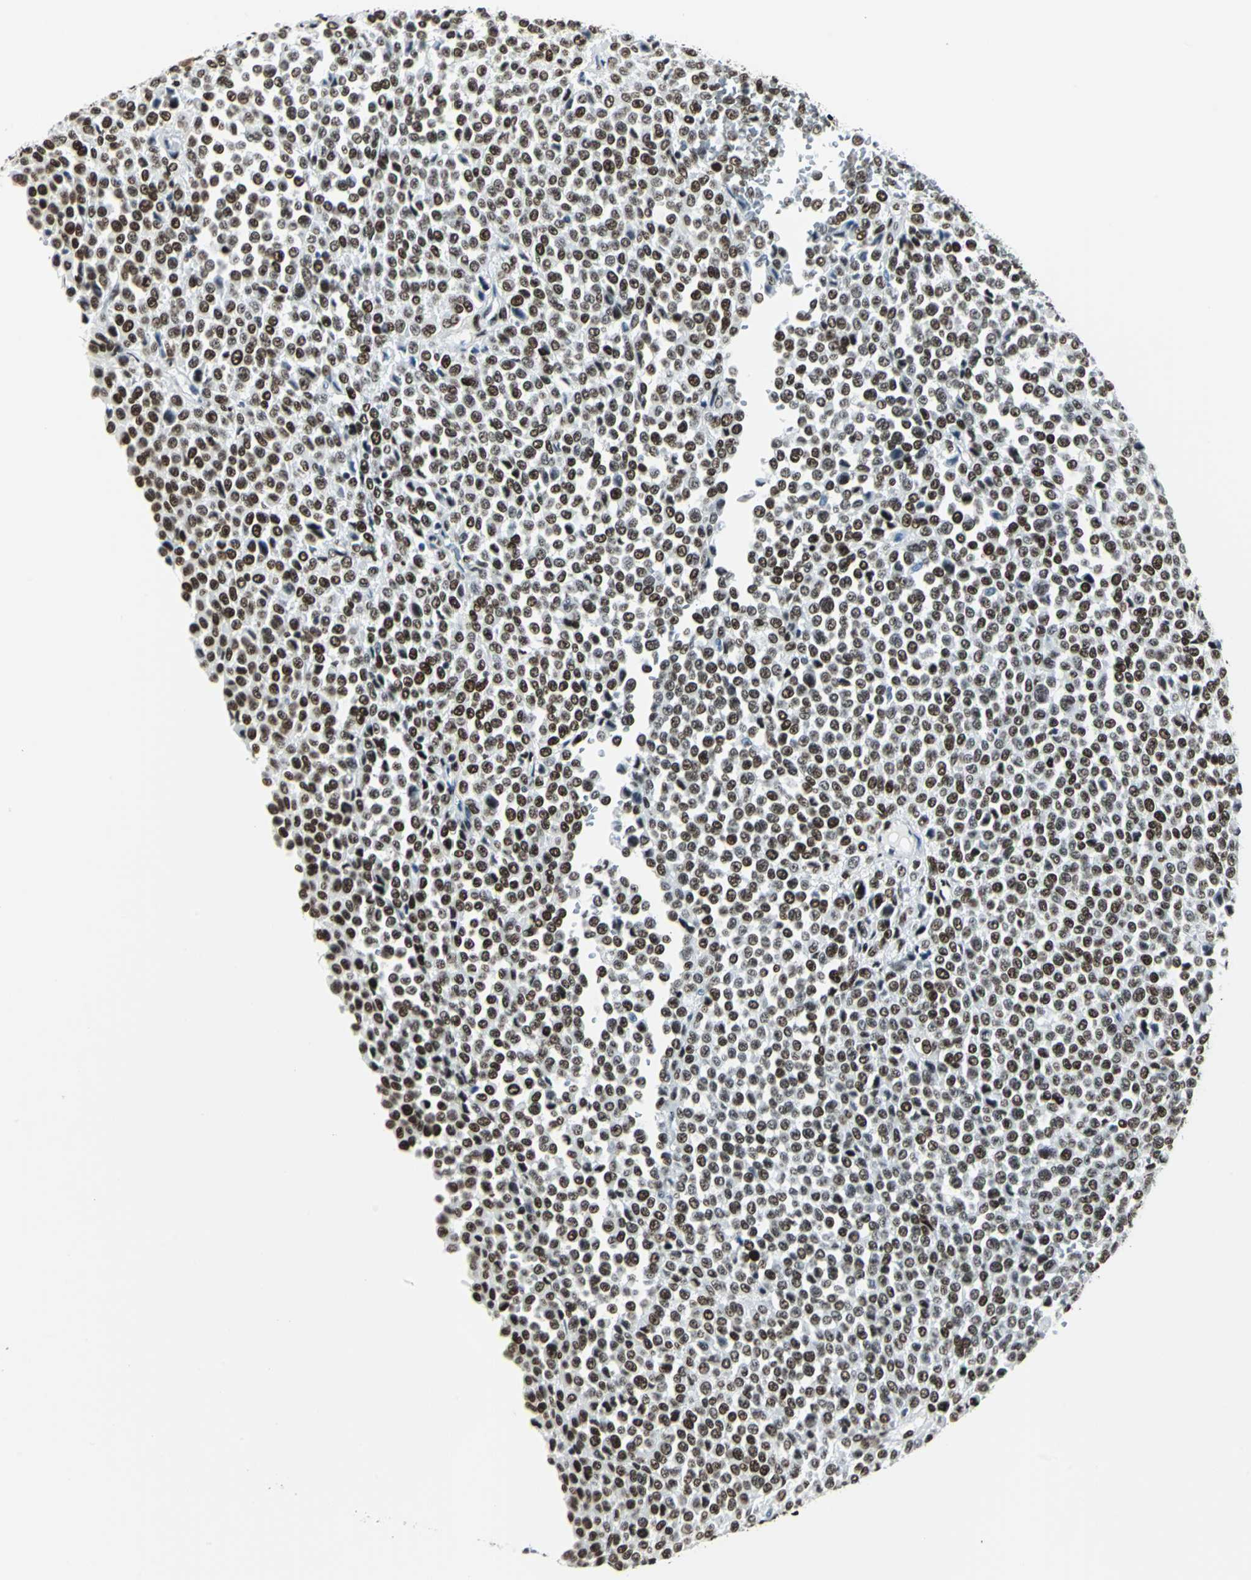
{"staining": {"intensity": "strong", "quantity": ">75%", "location": "nuclear"}, "tissue": "melanoma", "cell_type": "Tumor cells", "image_type": "cancer", "snomed": [{"axis": "morphology", "description": "Malignant melanoma, Metastatic site"}, {"axis": "topography", "description": "Pancreas"}], "caption": "Protein staining reveals strong nuclear staining in about >75% of tumor cells in melanoma. The protein is shown in brown color, while the nuclei are stained blue.", "gene": "HDAC2", "patient": {"sex": "female", "age": 30}}